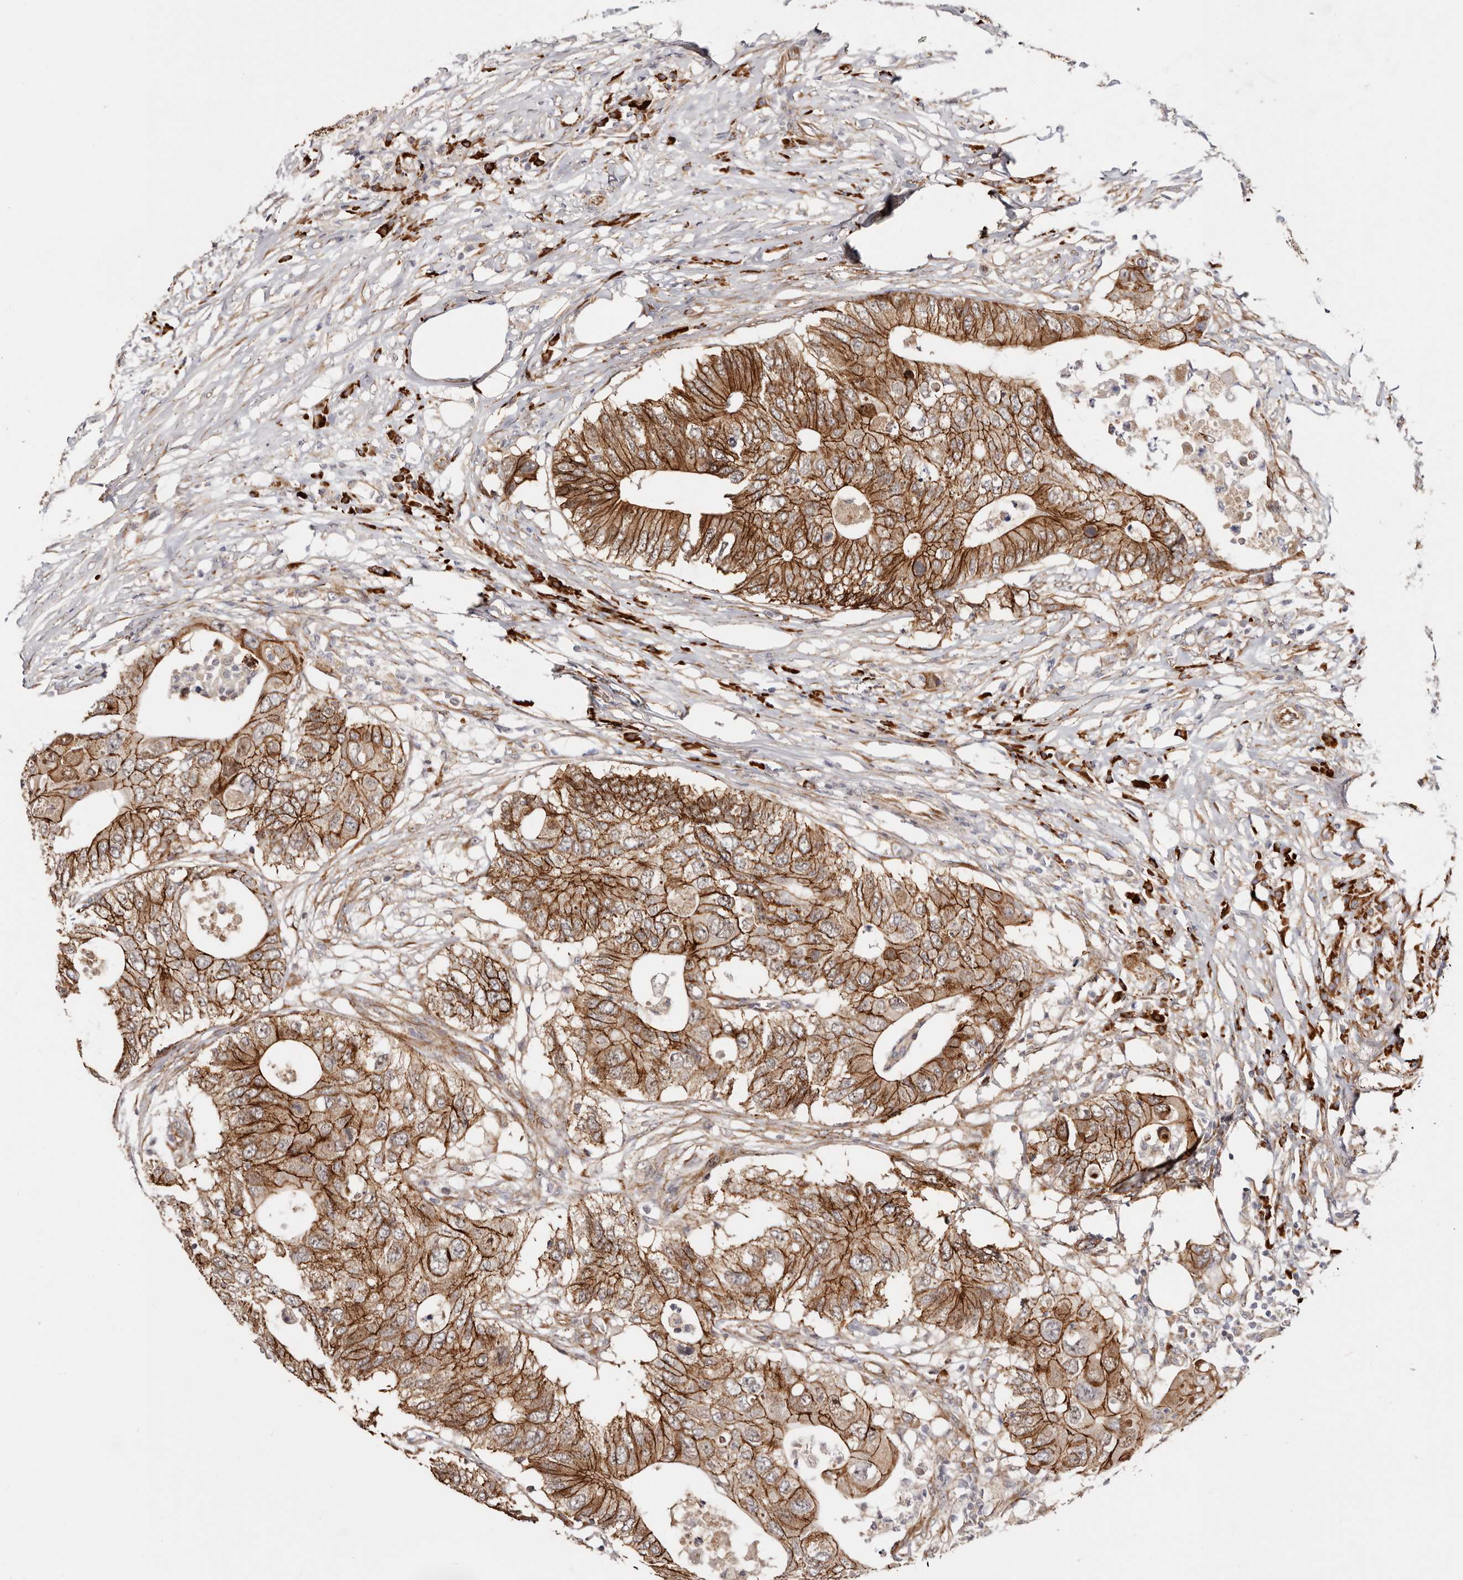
{"staining": {"intensity": "strong", "quantity": ">75%", "location": "cytoplasmic/membranous"}, "tissue": "colorectal cancer", "cell_type": "Tumor cells", "image_type": "cancer", "snomed": [{"axis": "morphology", "description": "Adenocarcinoma, NOS"}, {"axis": "topography", "description": "Colon"}], "caption": "This micrograph displays IHC staining of human adenocarcinoma (colorectal), with high strong cytoplasmic/membranous staining in approximately >75% of tumor cells.", "gene": "CTNNB1", "patient": {"sex": "male", "age": 71}}